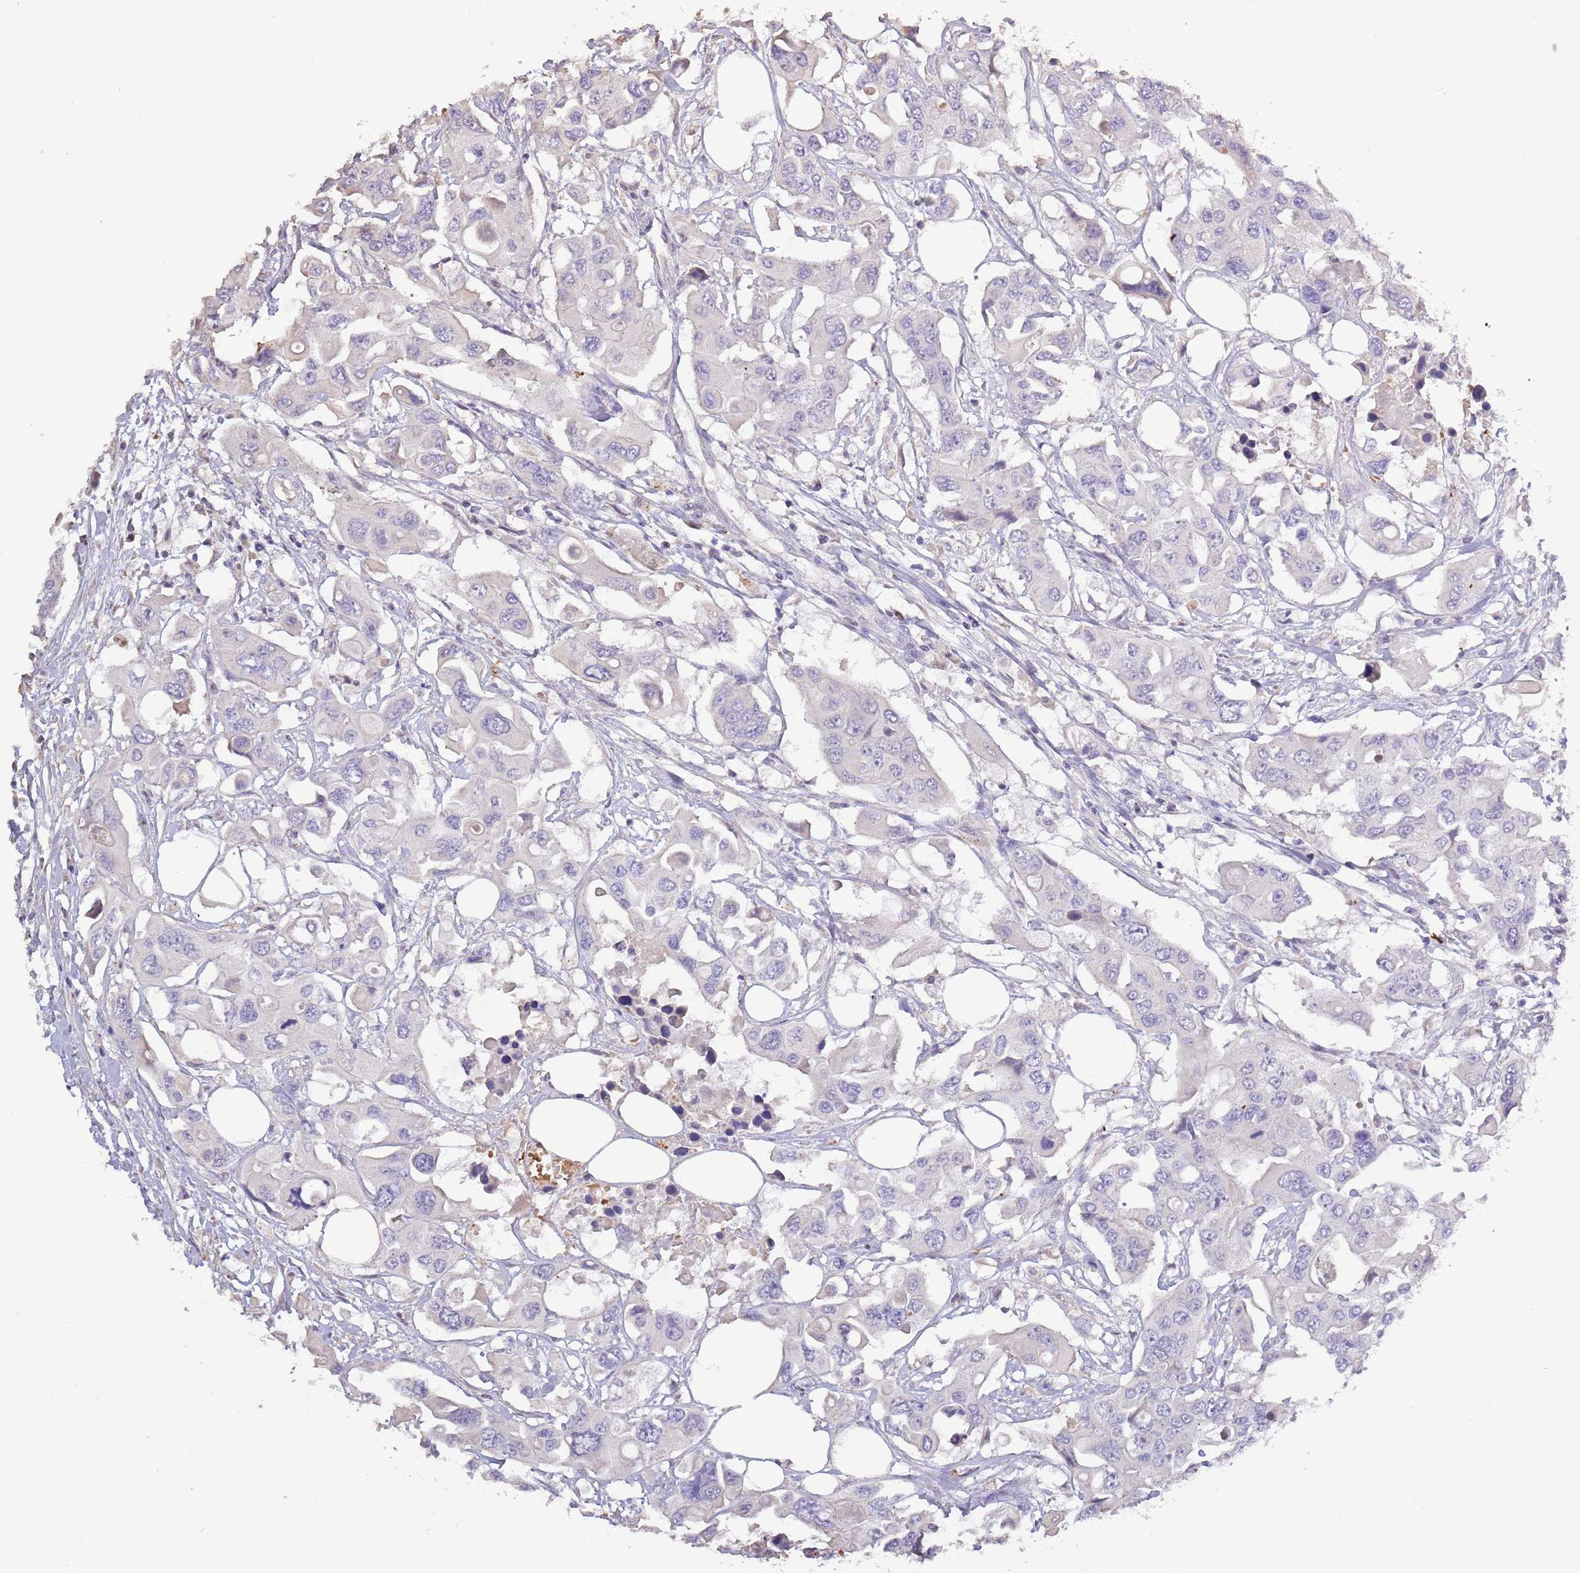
{"staining": {"intensity": "negative", "quantity": "none", "location": "none"}, "tissue": "colorectal cancer", "cell_type": "Tumor cells", "image_type": "cancer", "snomed": [{"axis": "morphology", "description": "Adenocarcinoma, NOS"}, {"axis": "topography", "description": "Colon"}], "caption": "Tumor cells are negative for brown protein staining in colorectal cancer. (Stains: DAB (3,3'-diaminobenzidine) IHC with hematoxylin counter stain, Microscopy: brightfield microscopy at high magnification).", "gene": "P2RY13", "patient": {"sex": "male", "age": 77}}